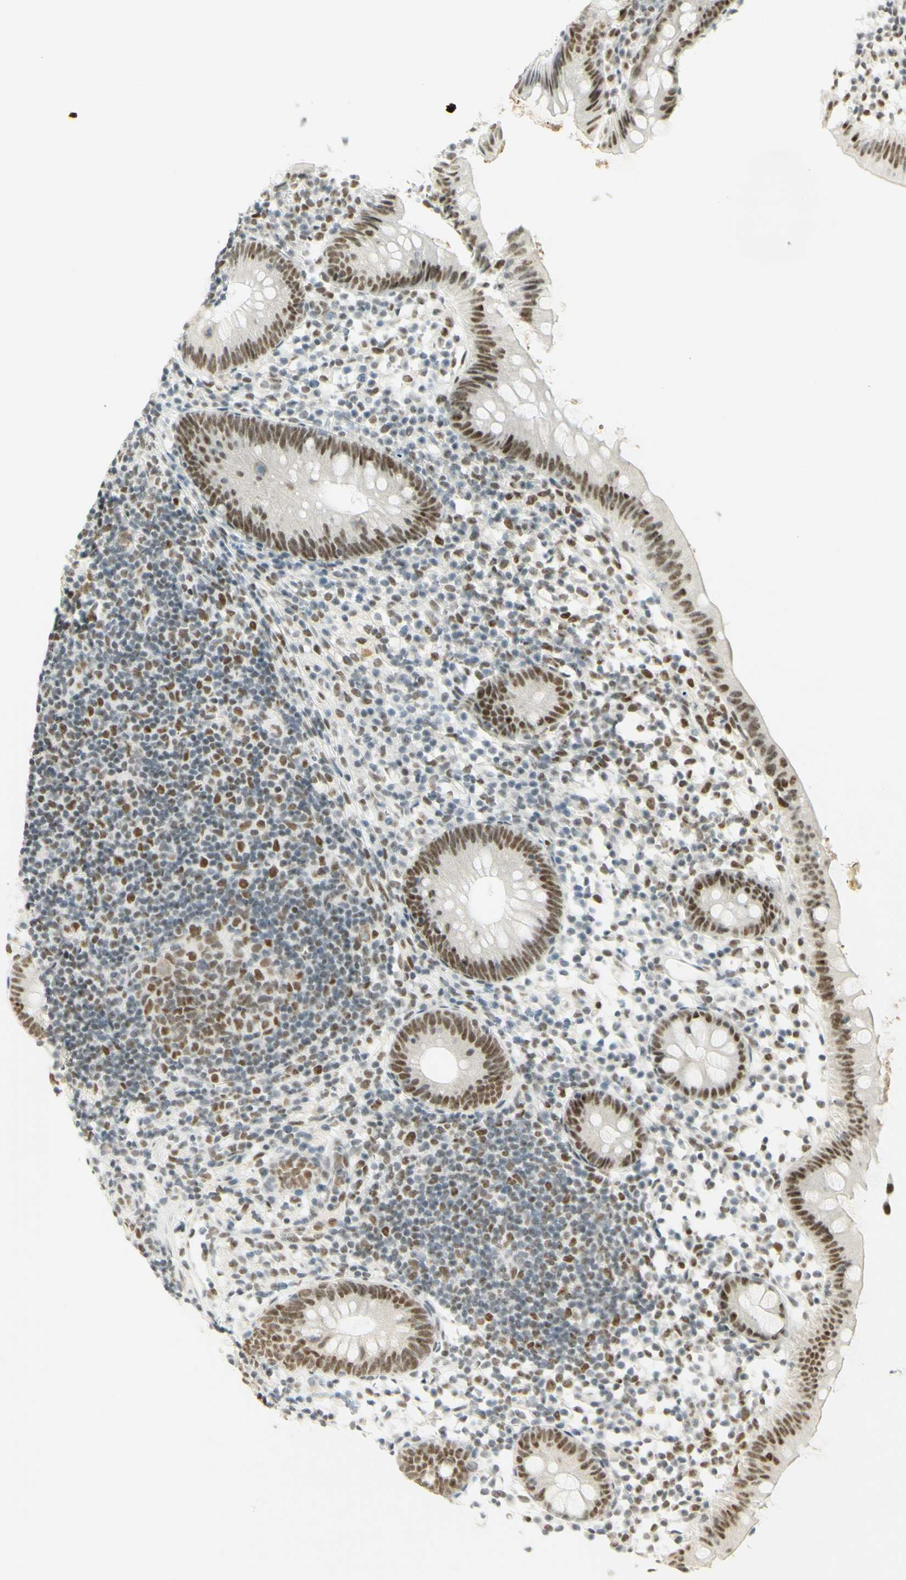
{"staining": {"intensity": "moderate", "quantity": ">75%", "location": "nuclear"}, "tissue": "appendix", "cell_type": "Glandular cells", "image_type": "normal", "snomed": [{"axis": "morphology", "description": "Normal tissue, NOS"}, {"axis": "topography", "description": "Appendix"}], "caption": "Moderate nuclear positivity for a protein is appreciated in about >75% of glandular cells of normal appendix using immunohistochemistry.", "gene": "PMS2", "patient": {"sex": "female", "age": 20}}